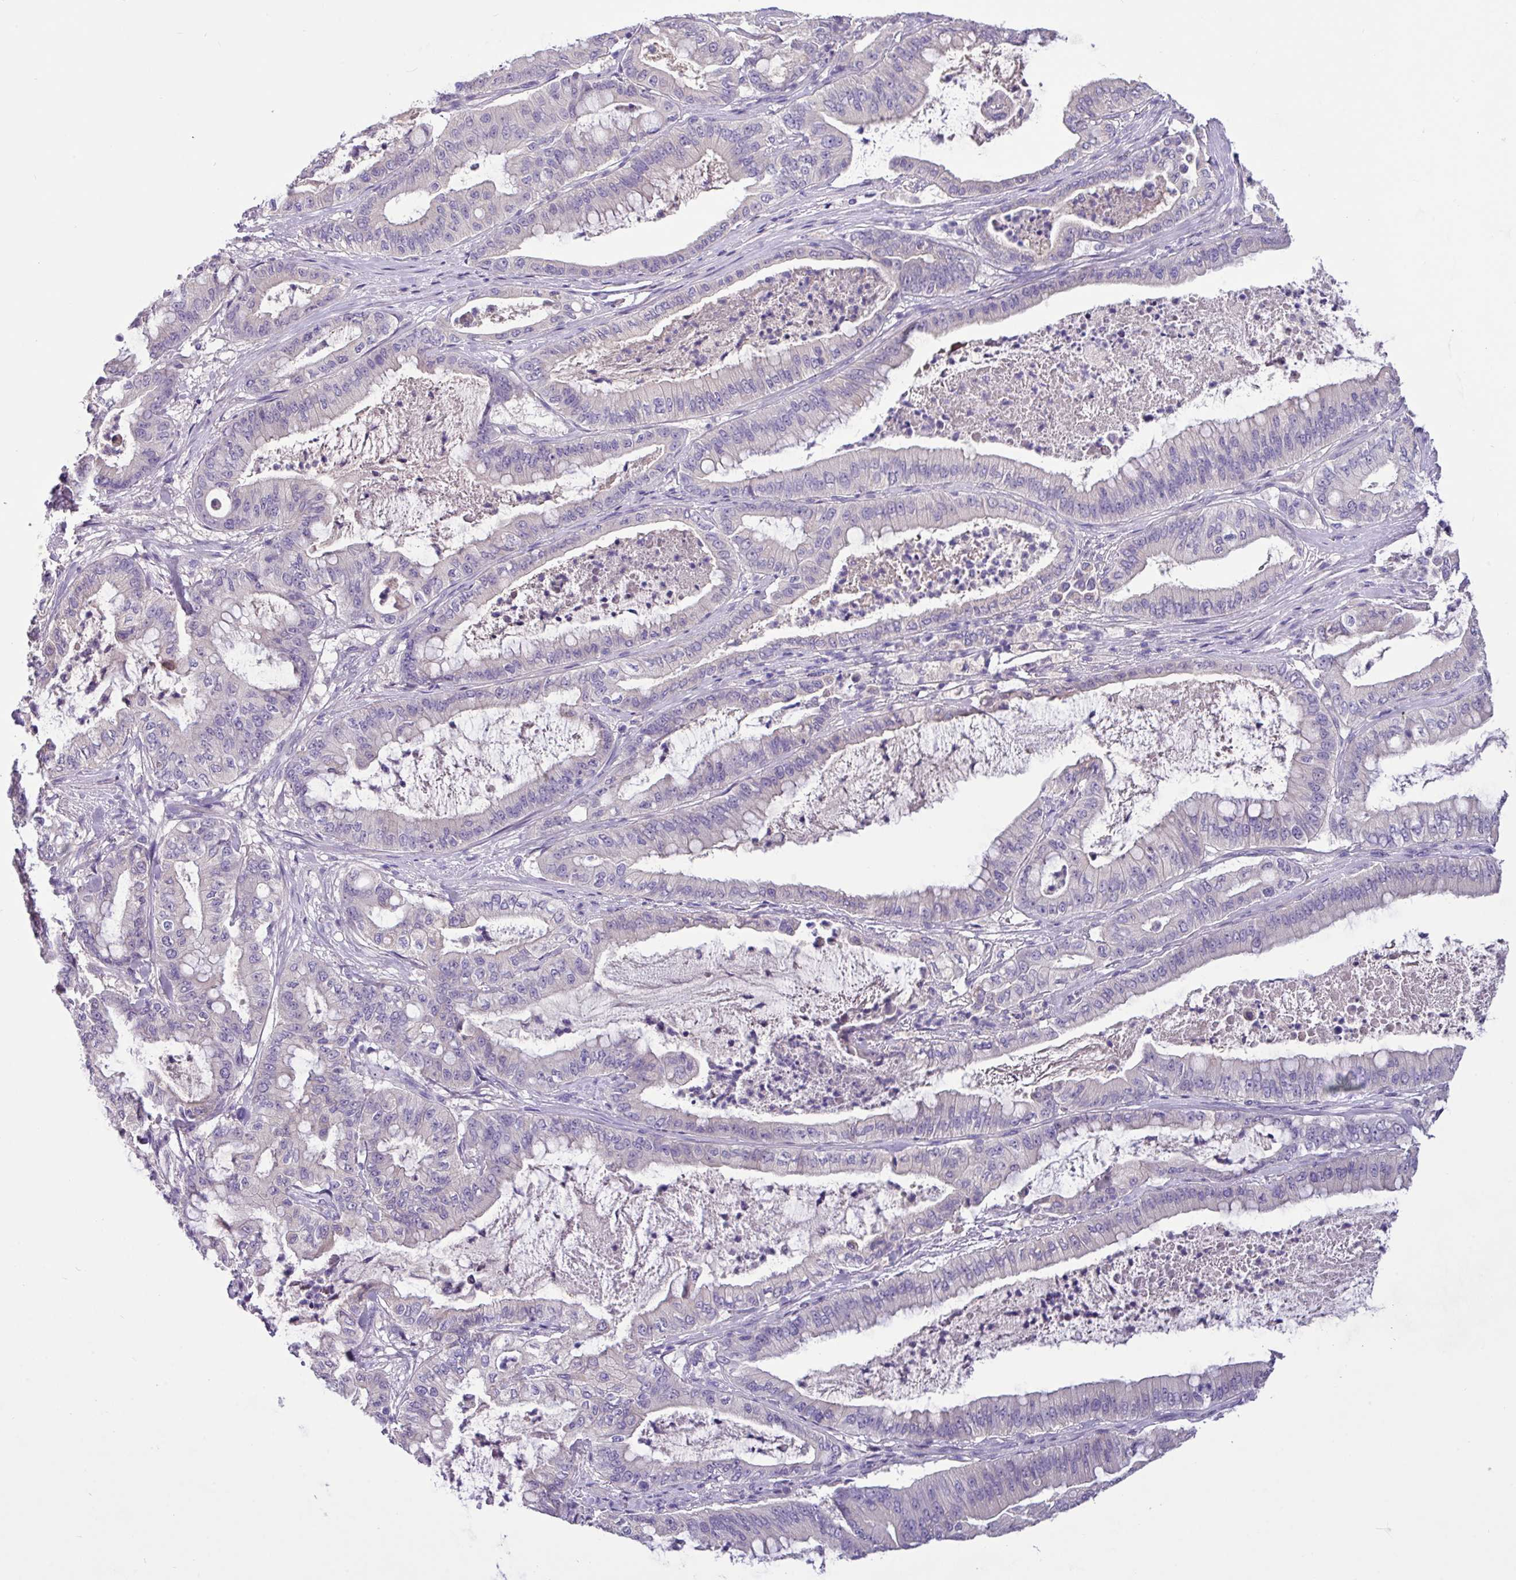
{"staining": {"intensity": "negative", "quantity": "none", "location": "none"}, "tissue": "pancreatic cancer", "cell_type": "Tumor cells", "image_type": "cancer", "snomed": [{"axis": "morphology", "description": "Adenocarcinoma, NOS"}, {"axis": "topography", "description": "Pancreas"}], "caption": "There is no significant positivity in tumor cells of adenocarcinoma (pancreatic).", "gene": "PAX8", "patient": {"sex": "male", "age": 71}}